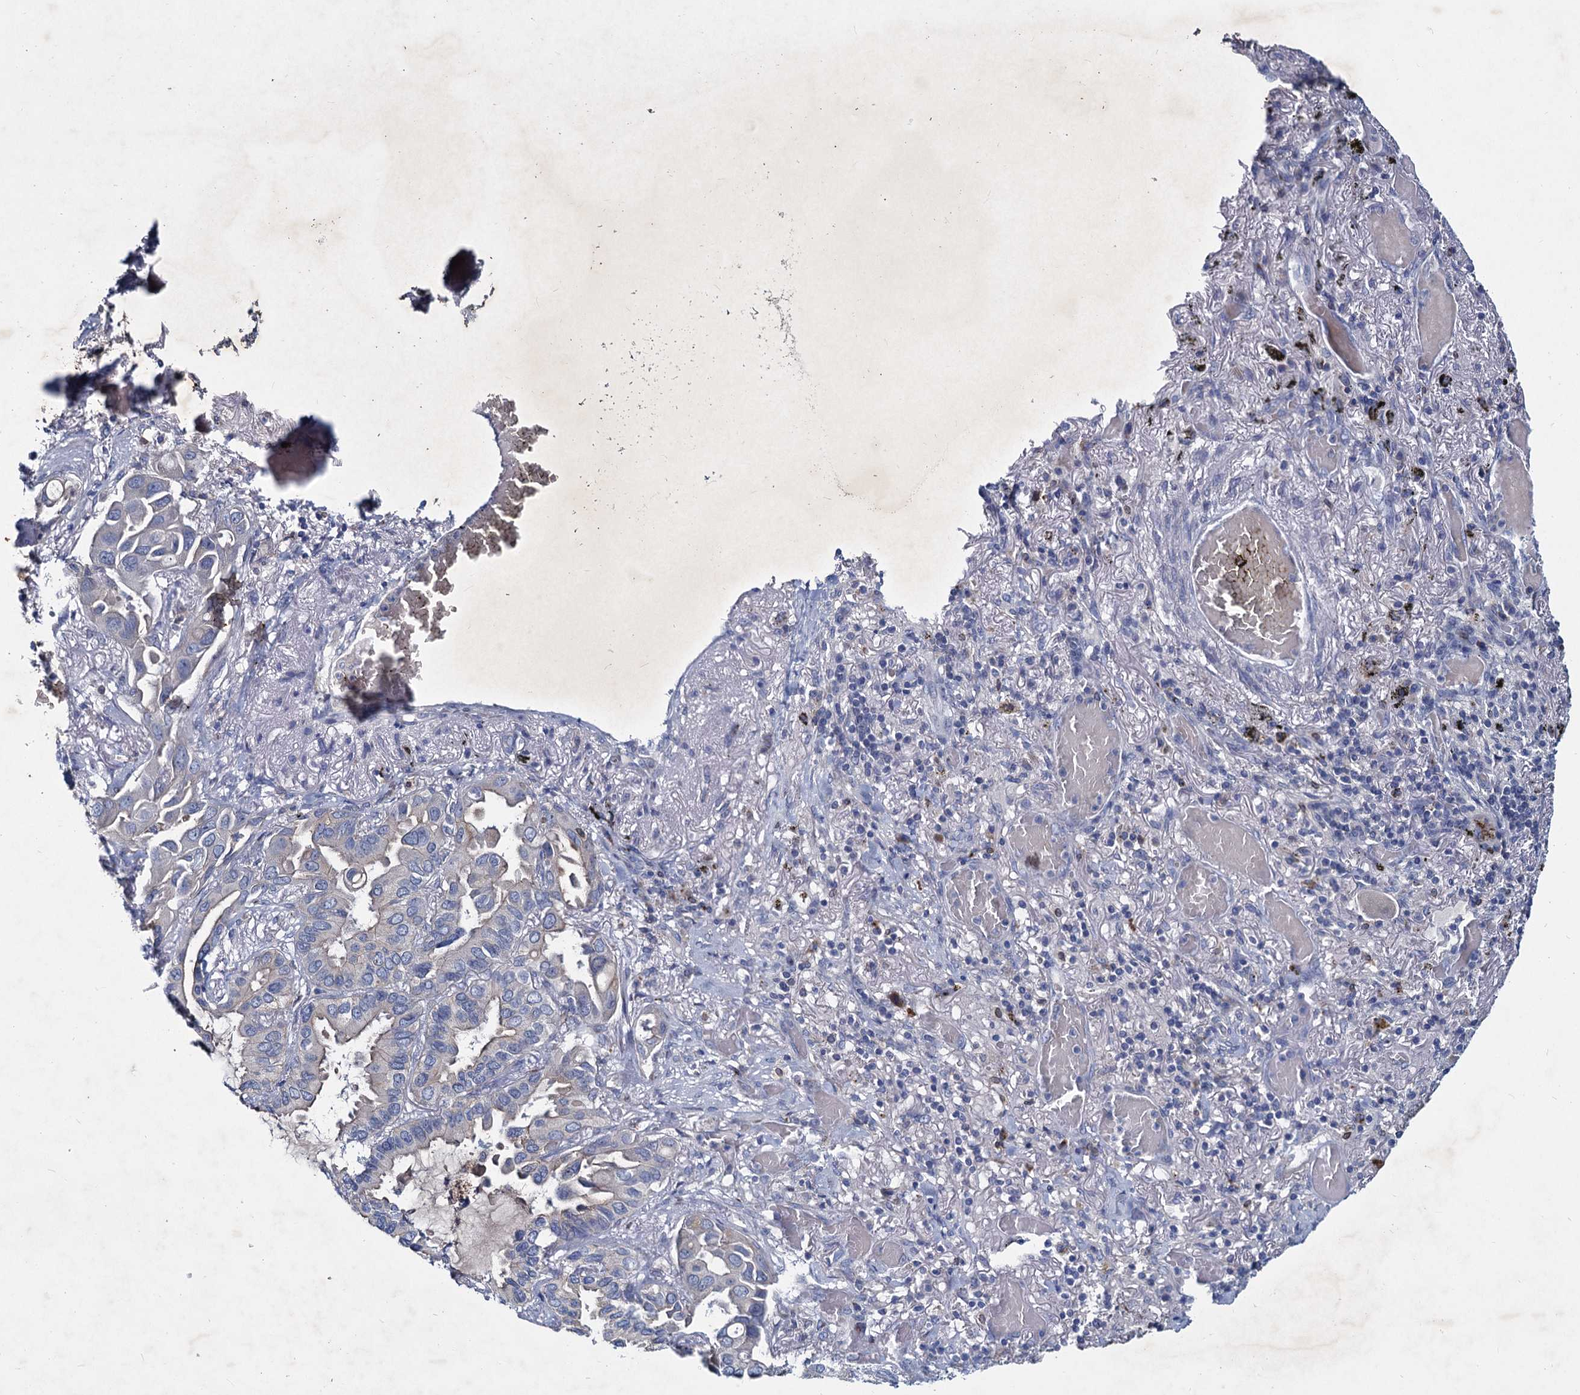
{"staining": {"intensity": "weak", "quantity": "<25%", "location": "cytoplasmic/membranous"}, "tissue": "lung cancer", "cell_type": "Tumor cells", "image_type": "cancer", "snomed": [{"axis": "morphology", "description": "Adenocarcinoma, NOS"}, {"axis": "topography", "description": "Lung"}], "caption": "Tumor cells show no significant protein expression in lung cancer.", "gene": "TMX2", "patient": {"sex": "male", "age": 64}}